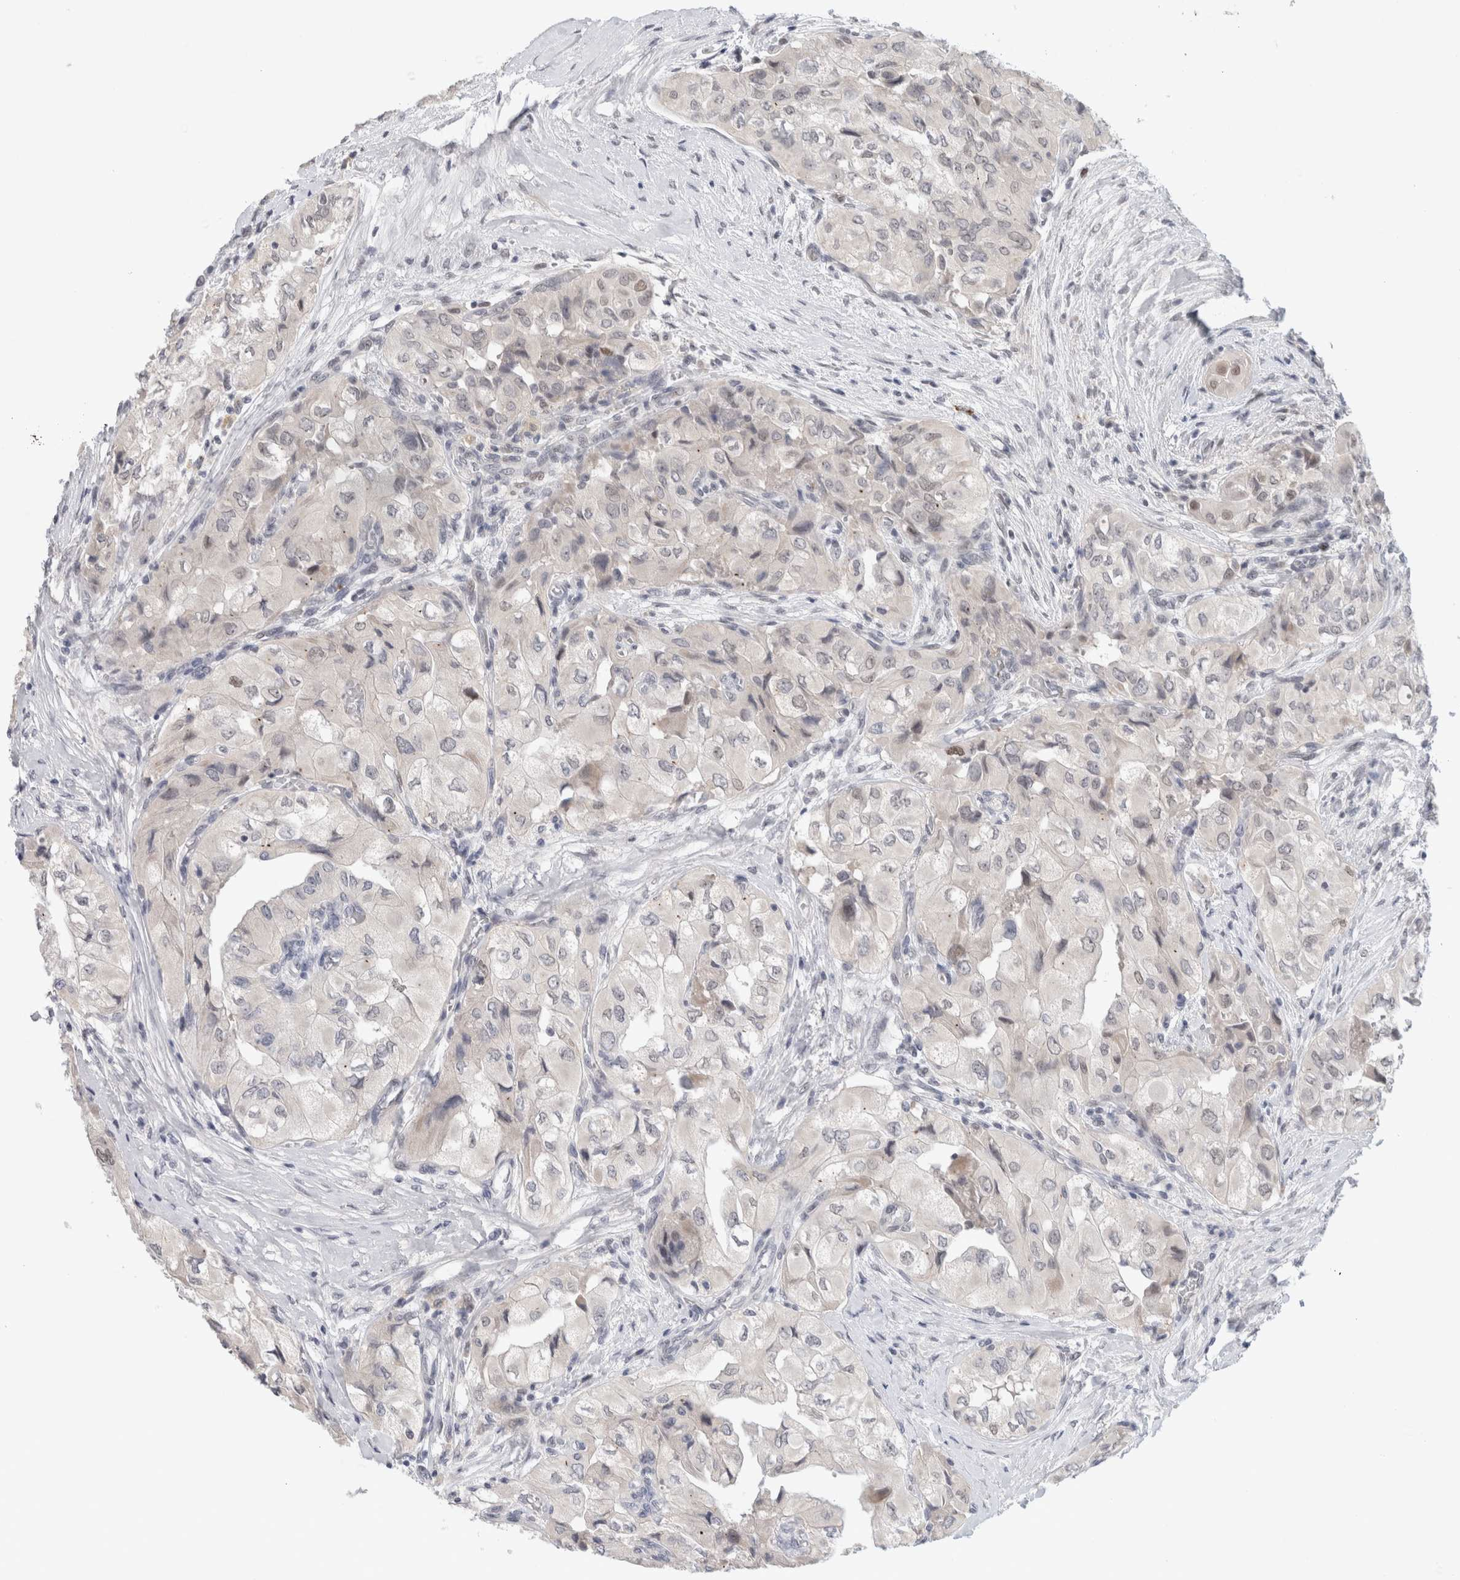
{"staining": {"intensity": "negative", "quantity": "none", "location": "none"}, "tissue": "thyroid cancer", "cell_type": "Tumor cells", "image_type": "cancer", "snomed": [{"axis": "morphology", "description": "Papillary adenocarcinoma, NOS"}, {"axis": "topography", "description": "Thyroid gland"}], "caption": "High power microscopy micrograph of an immunohistochemistry micrograph of thyroid cancer (papillary adenocarcinoma), revealing no significant positivity in tumor cells.", "gene": "KNL1", "patient": {"sex": "female", "age": 59}}